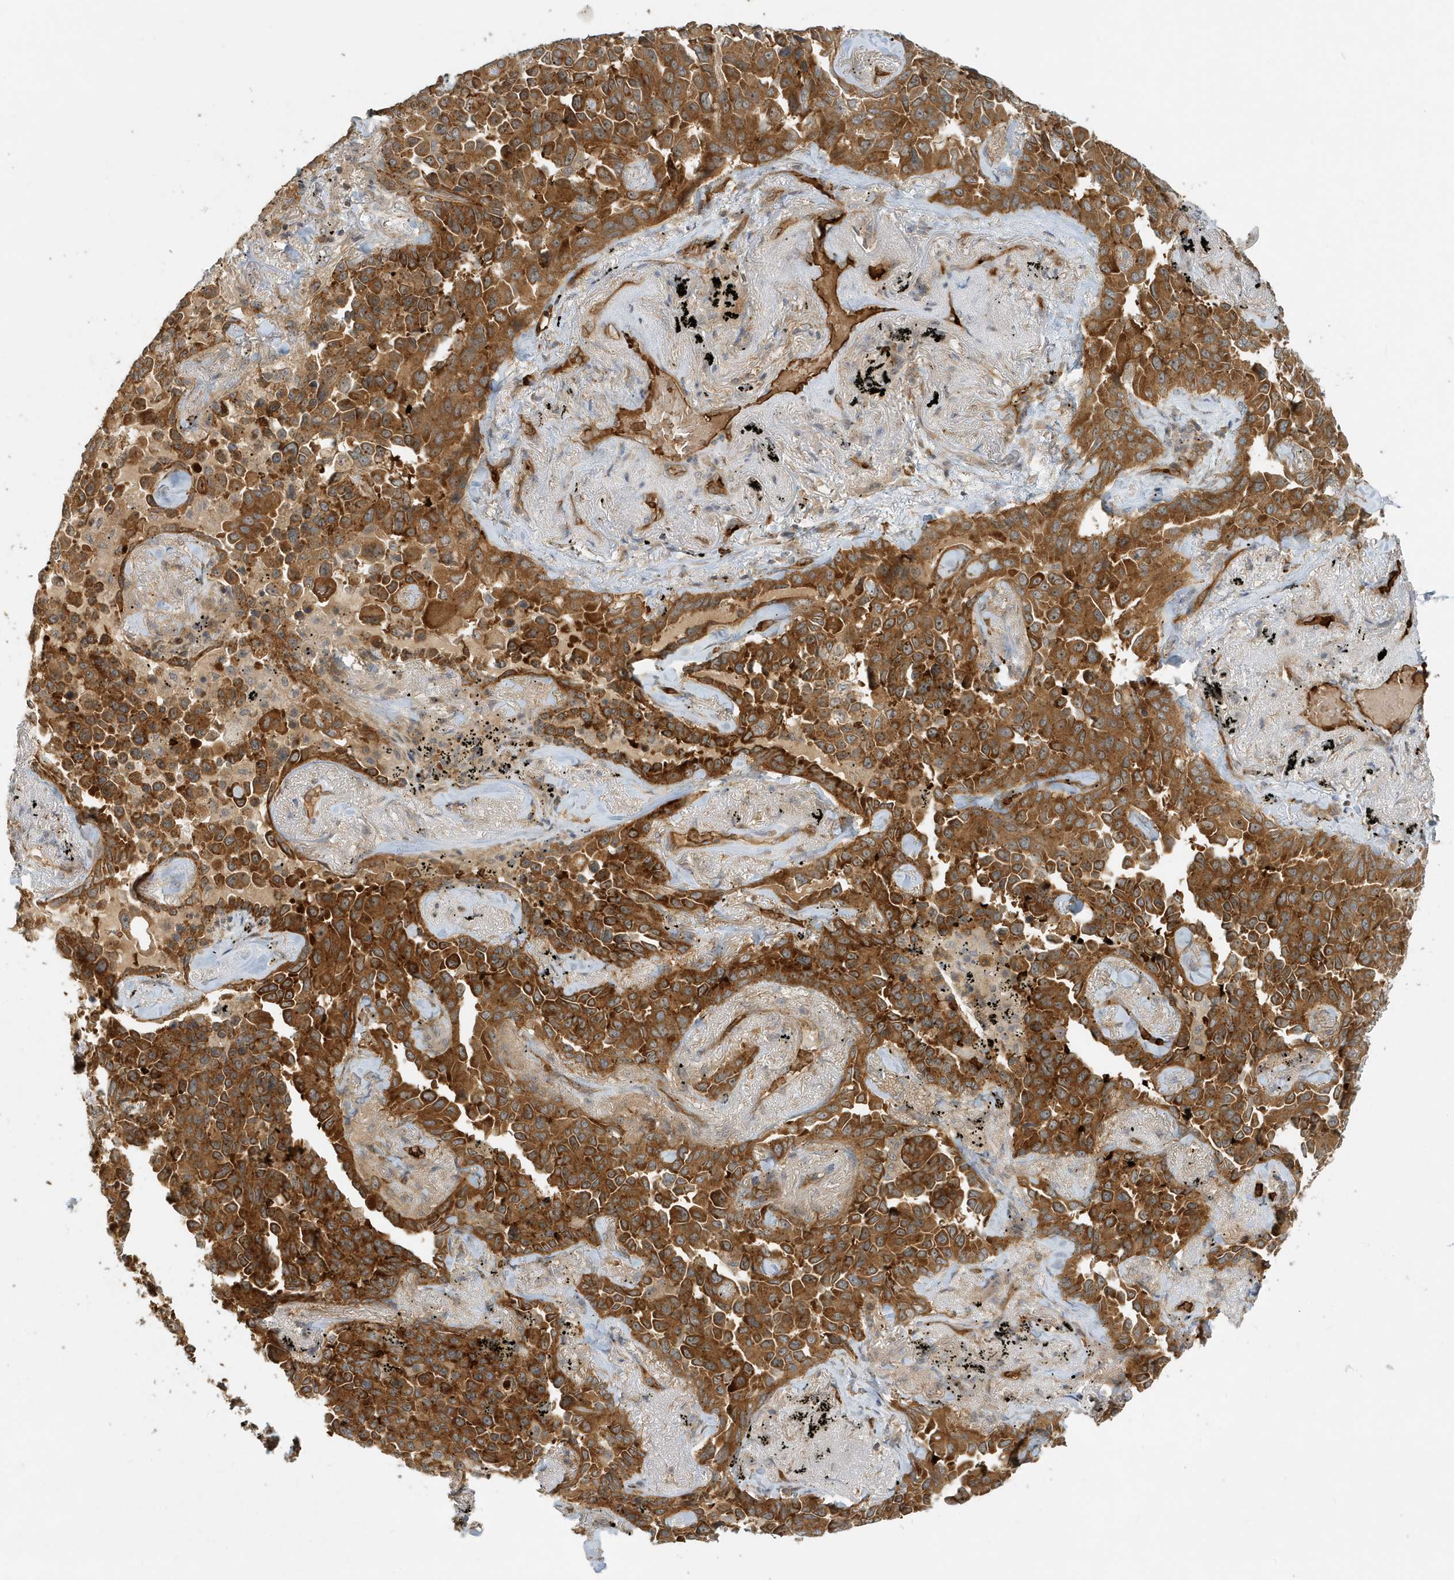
{"staining": {"intensity": "moderate", "quantity": ">75%", "location": "cytoplasmic/membranous"}, "tissue": "lung cancer", "cell_type": "Tumor cells", "image_type": "cancer", "snomed": [{"axis": "morphology", "description": "Adenocarcinoma, NOS"}, {"axis": "topography", "description": "Lung"}], "caption": "High-magnification brightfield microscopy of lung cancer (adenocarcinoma) stained with DAB (brown) and counterstained with hematoxylin (blue). tumor cells exhibit moderate cytoplasmic/membranous expression is appreciated in approximately>75% of cells. The staining was performed using DAB (3,3'-diaminobenzidine), with brown indicating positive protein expression. Nuclei are stained blue with hematoxylin.", "gene": "FYCO1", "patient": {"sex": "female", "age": 67}}